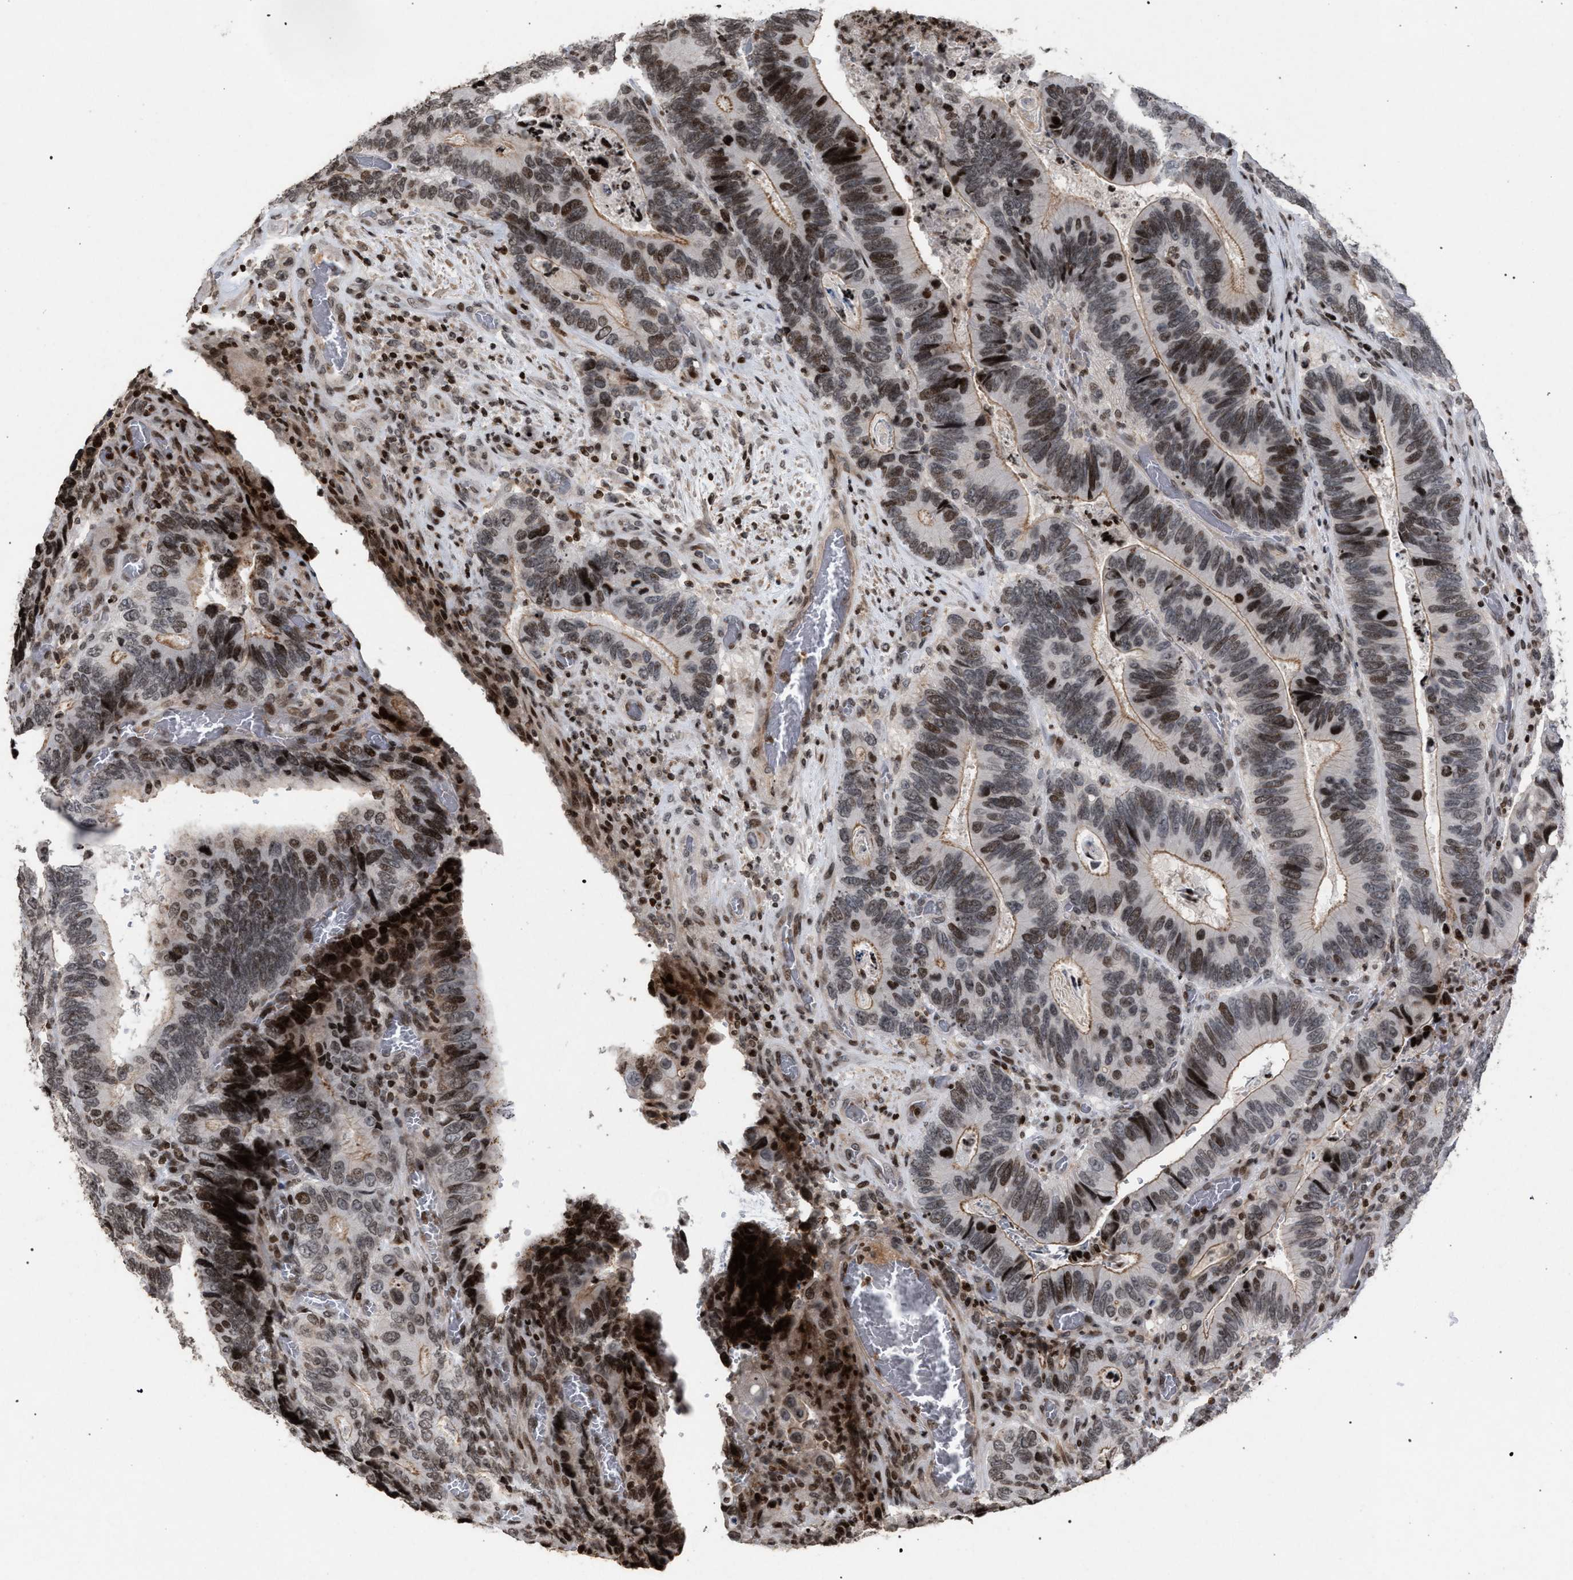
{"staining": {"intensity": "moderate", "quantity": "<25%", "location": "cytoplasmic/membranous,nuclear"}, "tissue": "colorectal cancer", "cell_type": "Tumor cells", "image_type": "cancer", "snomed": [{"axis": "morphology", "description": "Adenocarcinoma, NOS"}, {"axis": "topography", "description": "Colon"}], "caption": "Approximately <25% of tumor cells in colorectal cancer demonstrate moderate cytoplasmic/membranous and nuclear protein staining as visualized by brown immunohistochemical staining.", "gene": "FOXD3", "patient": {"sex": "male", "age": 72}}